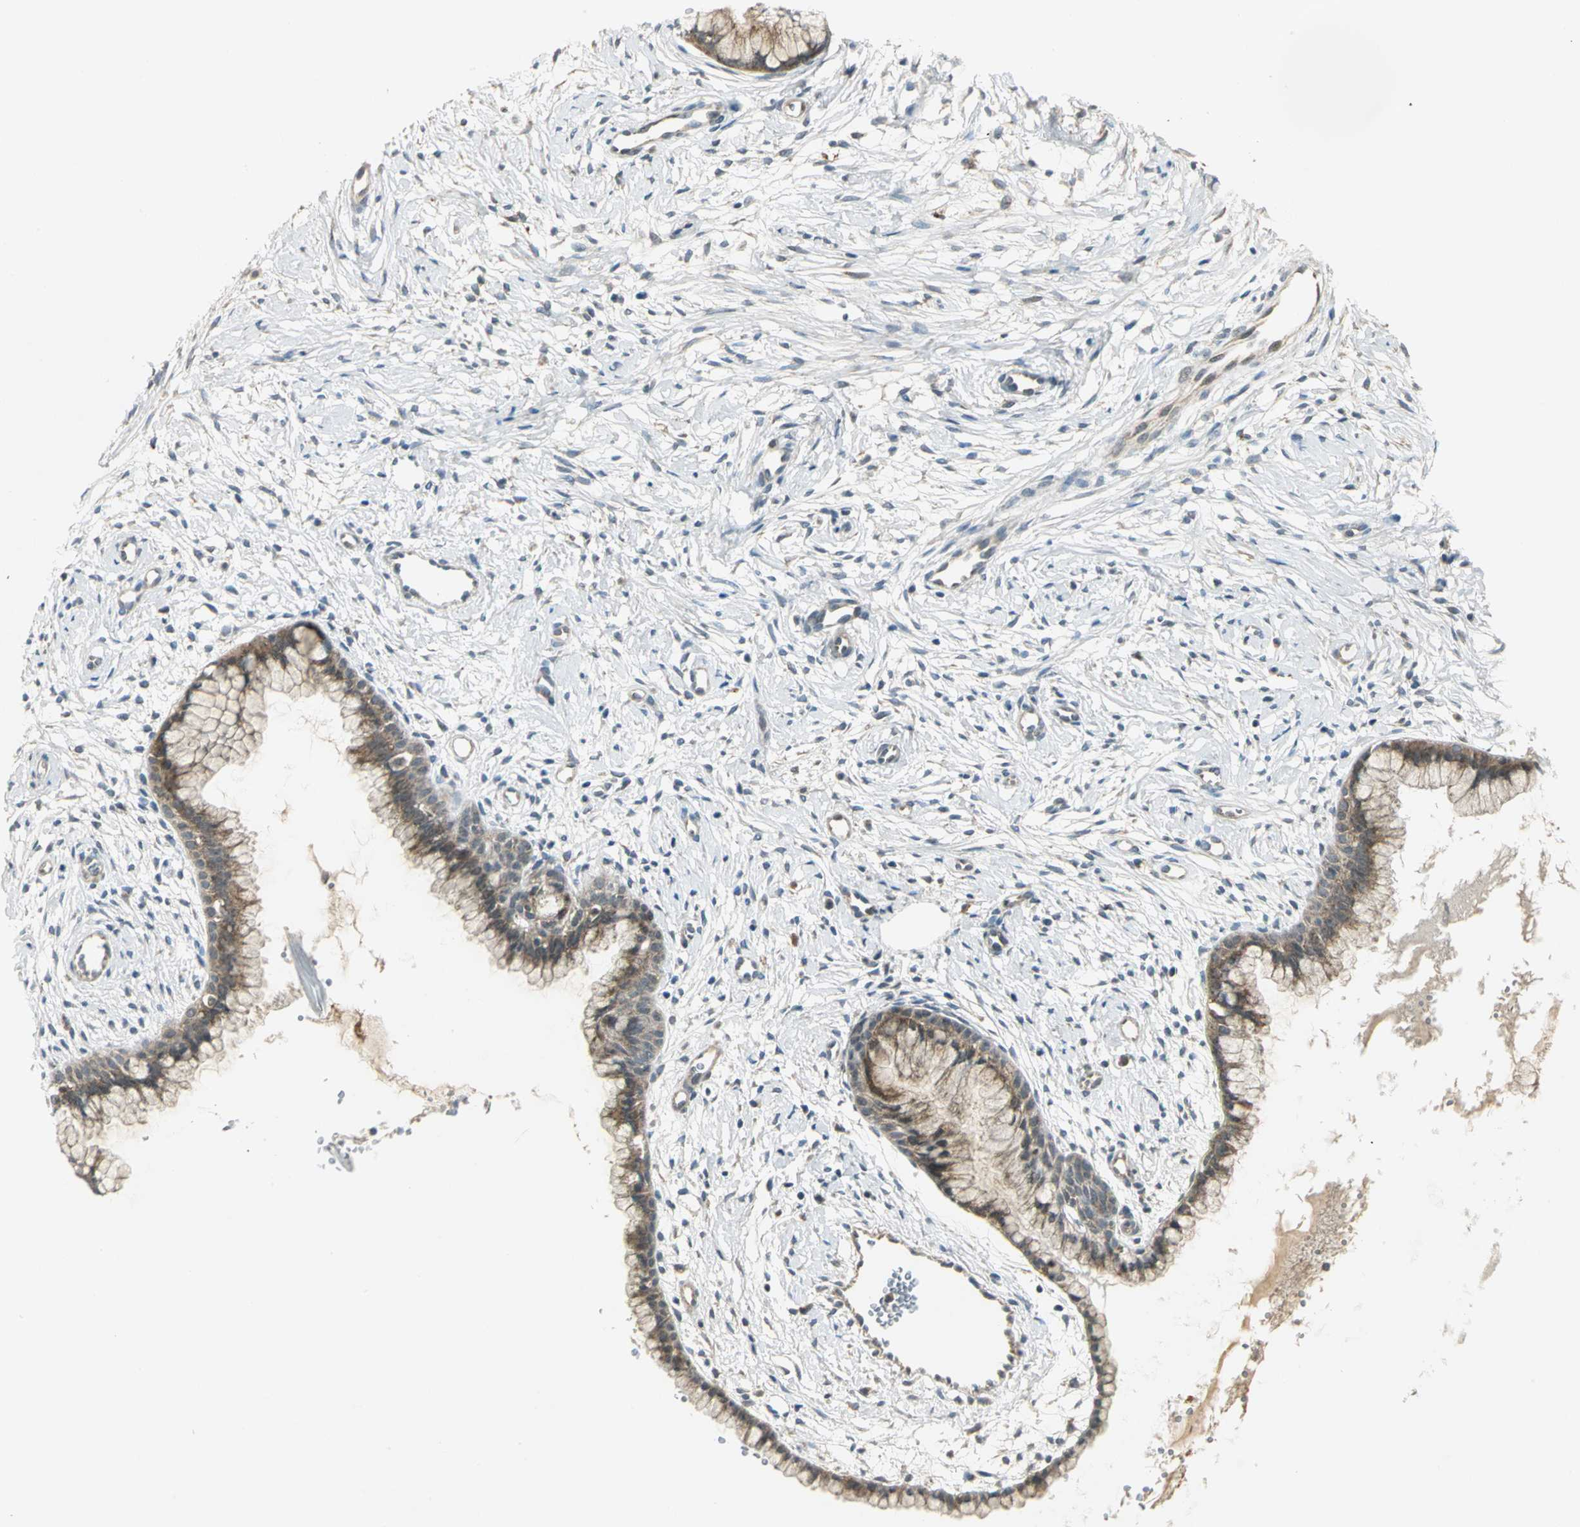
{"staining": {"intensity": "moderate", "quantity": ">75%", "location": "cytoplasmic/membranous"}, "tissue": "cervix", "cell_type": "Glandular cells", "image_type": "normal", "snomed": [{"axis": "morphology", "description": "Normal tissue, NOS"}, {"axis": "topography", "description": "Cervix"}], "caption": "Immunohistochemistry (IHC) image of normal cervix: human cervix stained using IHC exhibits medium levels of moderate protein expression localized specifically in the cytoplasmic/membranous of glandular cells, appearing as a cytoplasmic/membranous brown color.", "gene": "MAPK8IP3", "patient": {"sex": "female", "age": 39}}